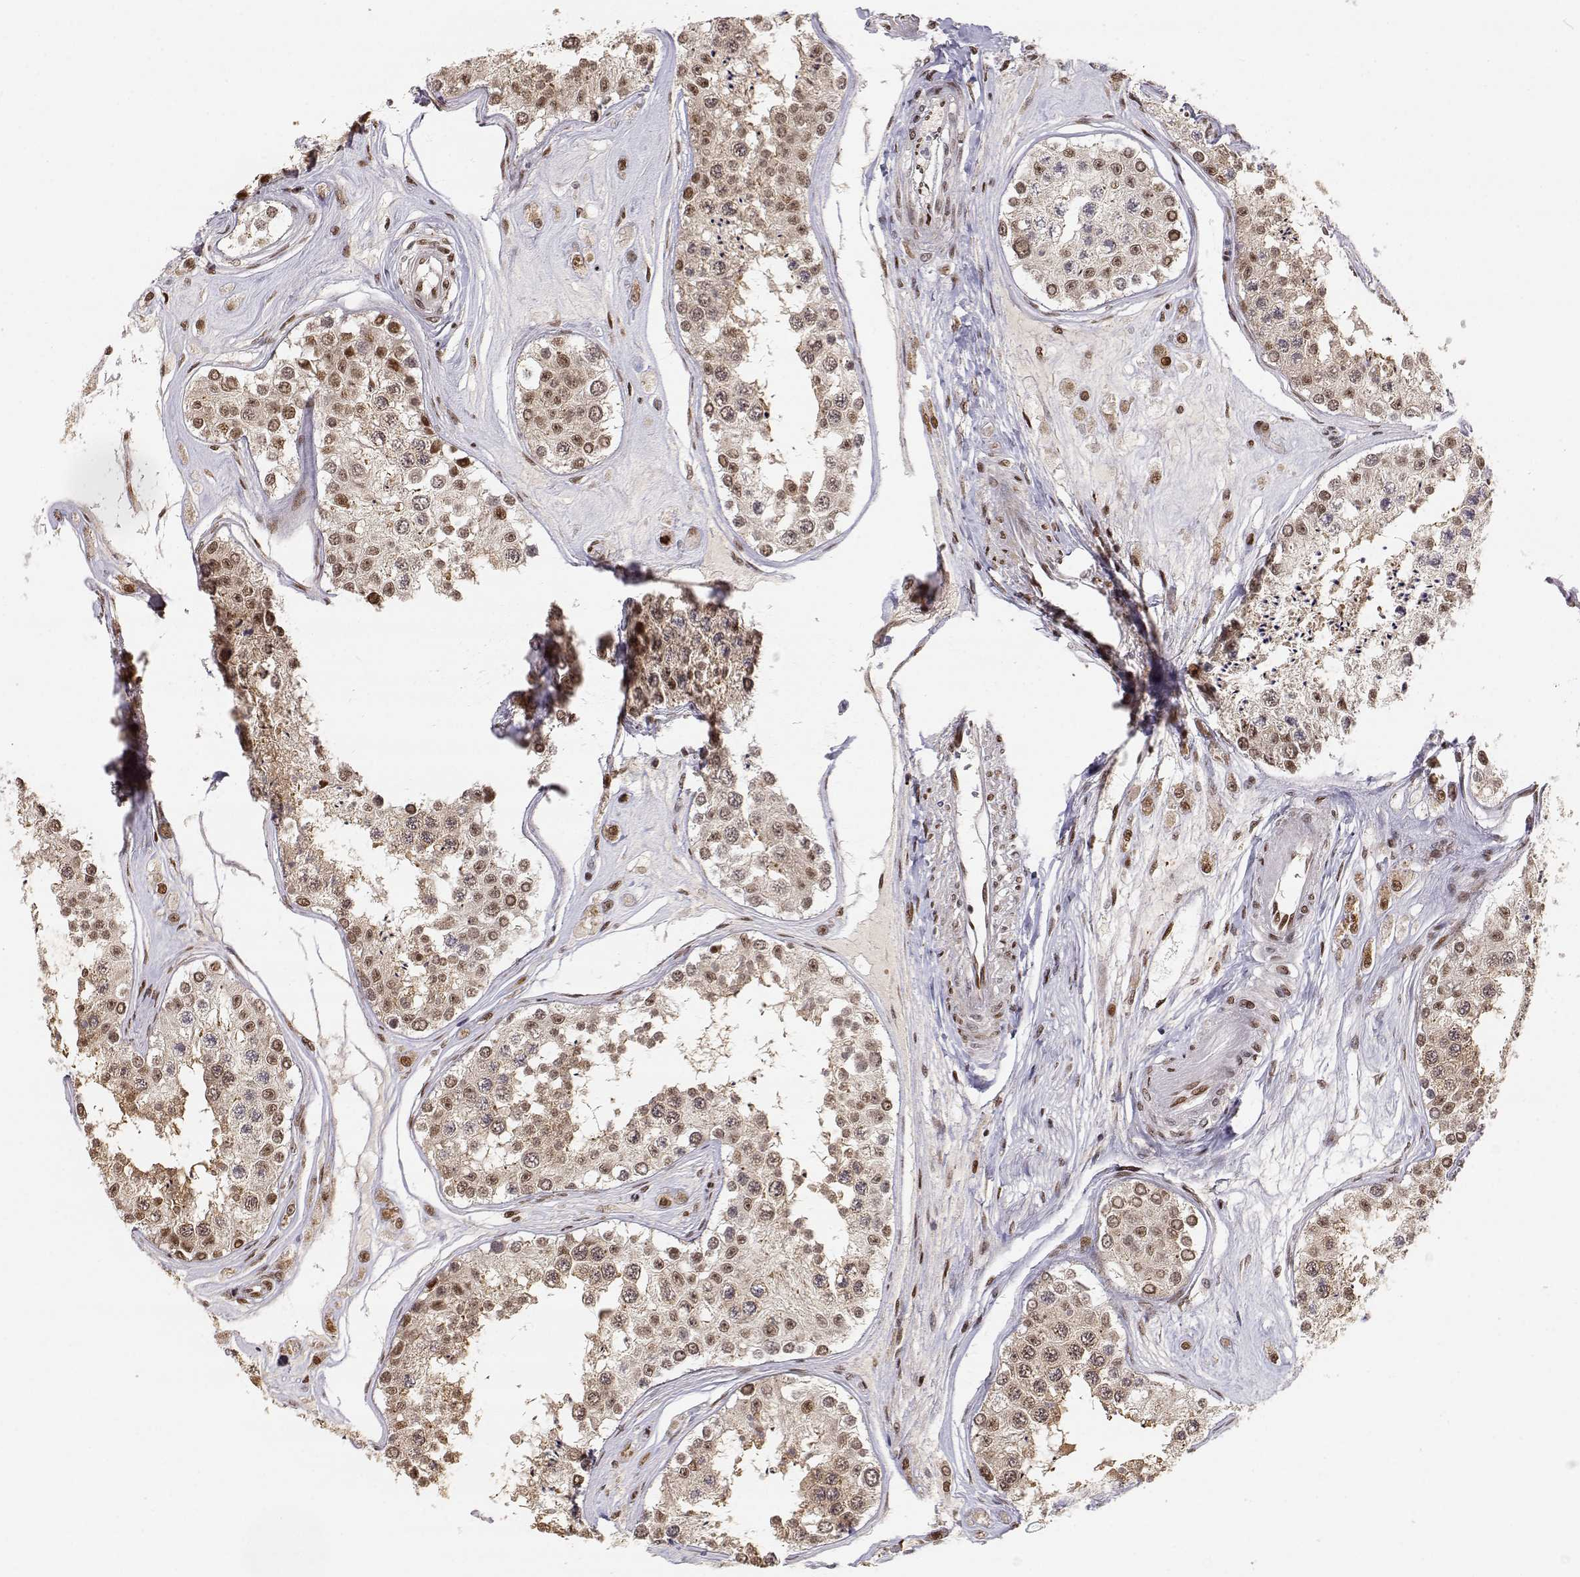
{"staining": {"intensity": "strong", "quantity": "<25%", "location": "cytoplasmic/membranous,nuclear"}, "tissue": "testis", "cell_type": "Cells in seminiferous ducts", "image_type": "normal", "snomed": [{"axis": "morphology", "description": "Normal tissue, NOS"}, {"axis": "topography", "description": "Testis"}], "caption": "A brown stain highlights strong cytoplasmic/membranous,nuclear positivity of a protein in cells in seminiferous ducts of unremarkable human testis. The staining is performed using DAB brown chromogen to label protein expression. The nuclei are counter-stained blue using hematoxylin.", "gene": "BRCA1", "patient": {"sex": "male", "age": 25}}